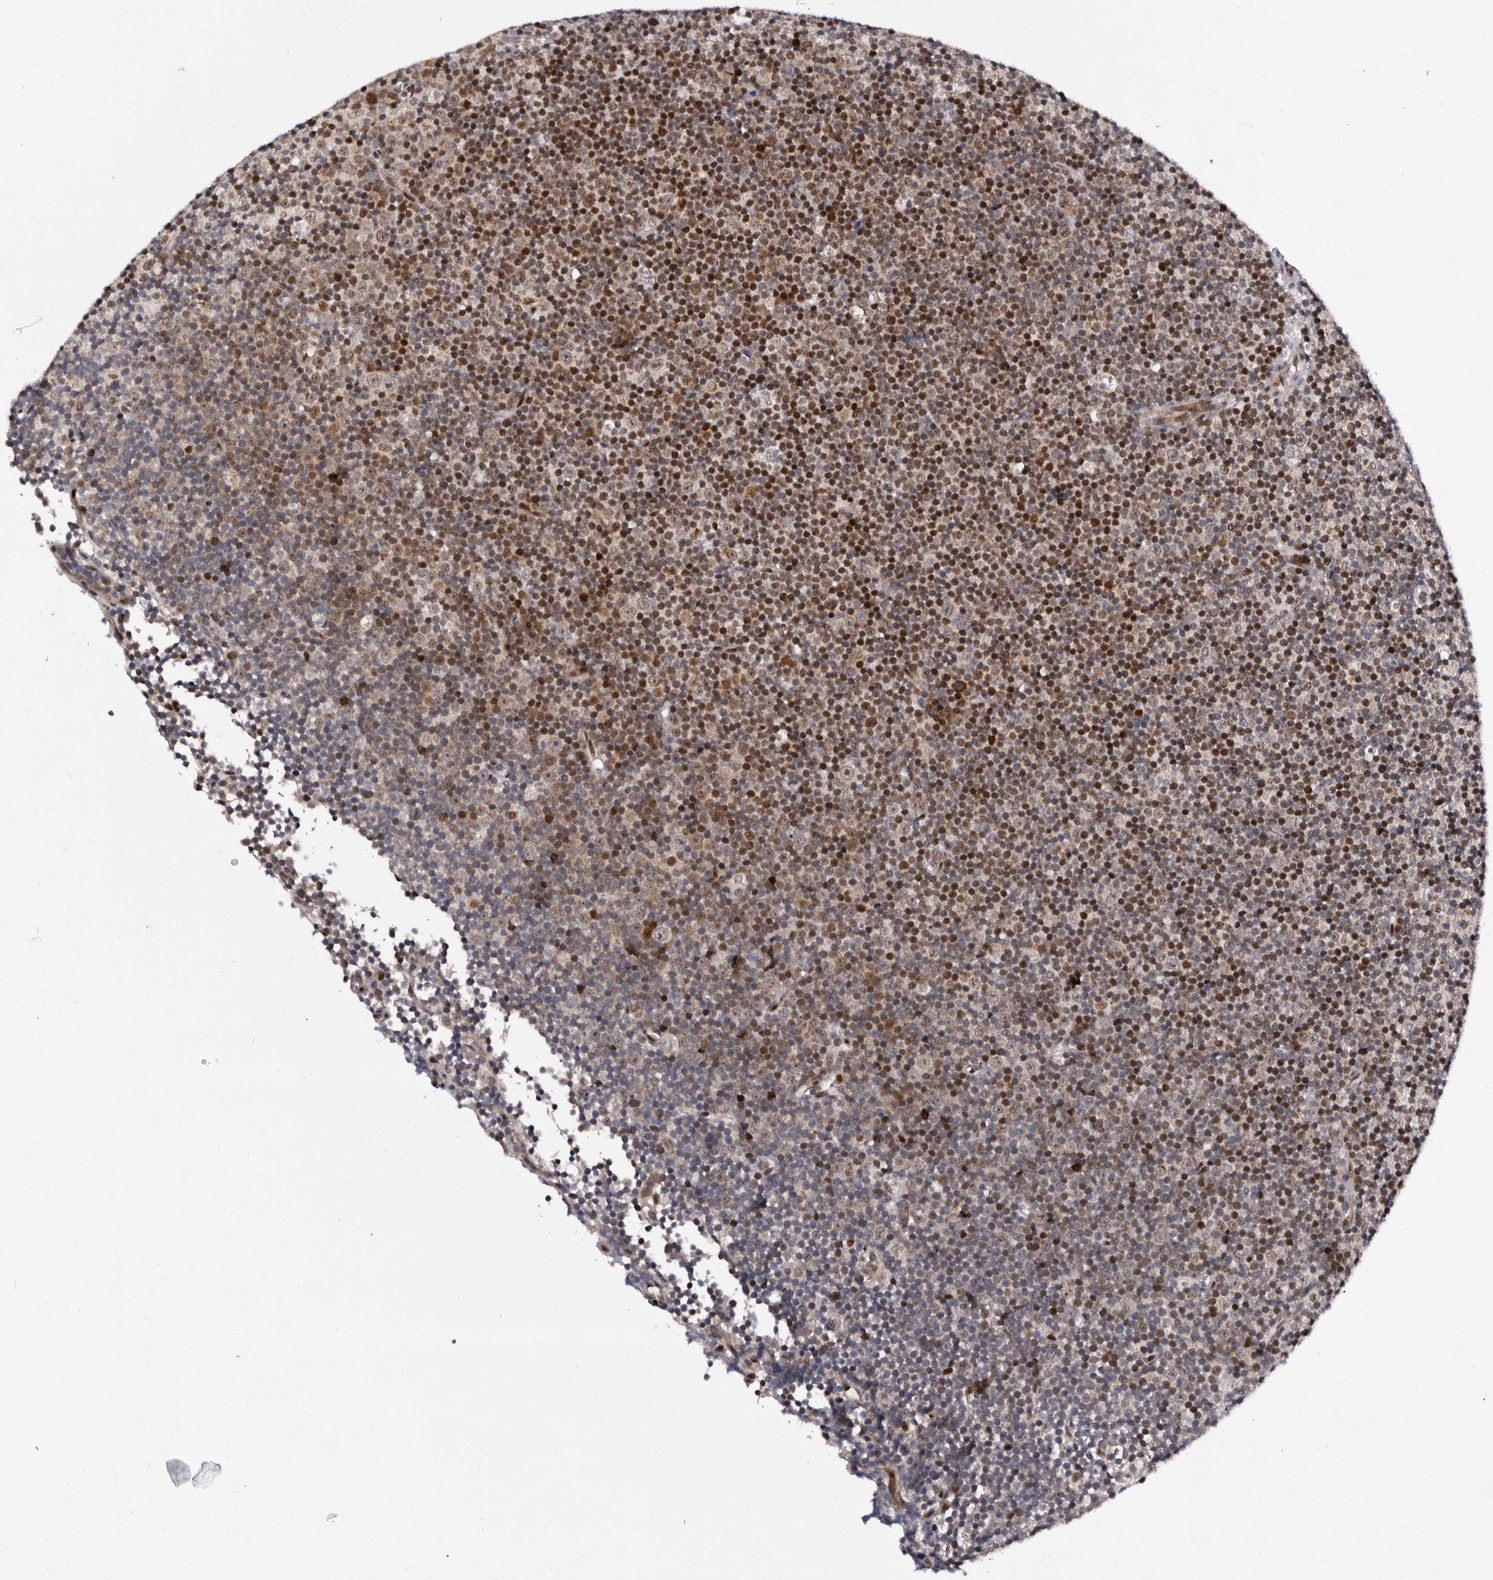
{"staining": {"intensity": "moderate", "quantity": "25%-75%", "location": "cytoplasmic/membranous,nuclear"}, "tissue": "lymphoma", "cell_type": "Tumor cells", "image_type": "cancer", "snomed": [{"axis": "morphology", "description": "Malignant lymphoma, non-Hodgkin's type, Low grade"}, {"axis": "topography", "description": "Lymph node"}], "caption": "IHC micrograph of neoplastic tissue: human lymphoma stained using immunohistochemistry (IHC) shows medium levels of moderate protein expression localized specifically in the cytoplasmic/membranous and nuclear of tumor cells, appearing as a cytoplasmic/membranous and nuclear brown color.", "gene": "TNKS", "patient": {"sex": "female", "age": 67}}